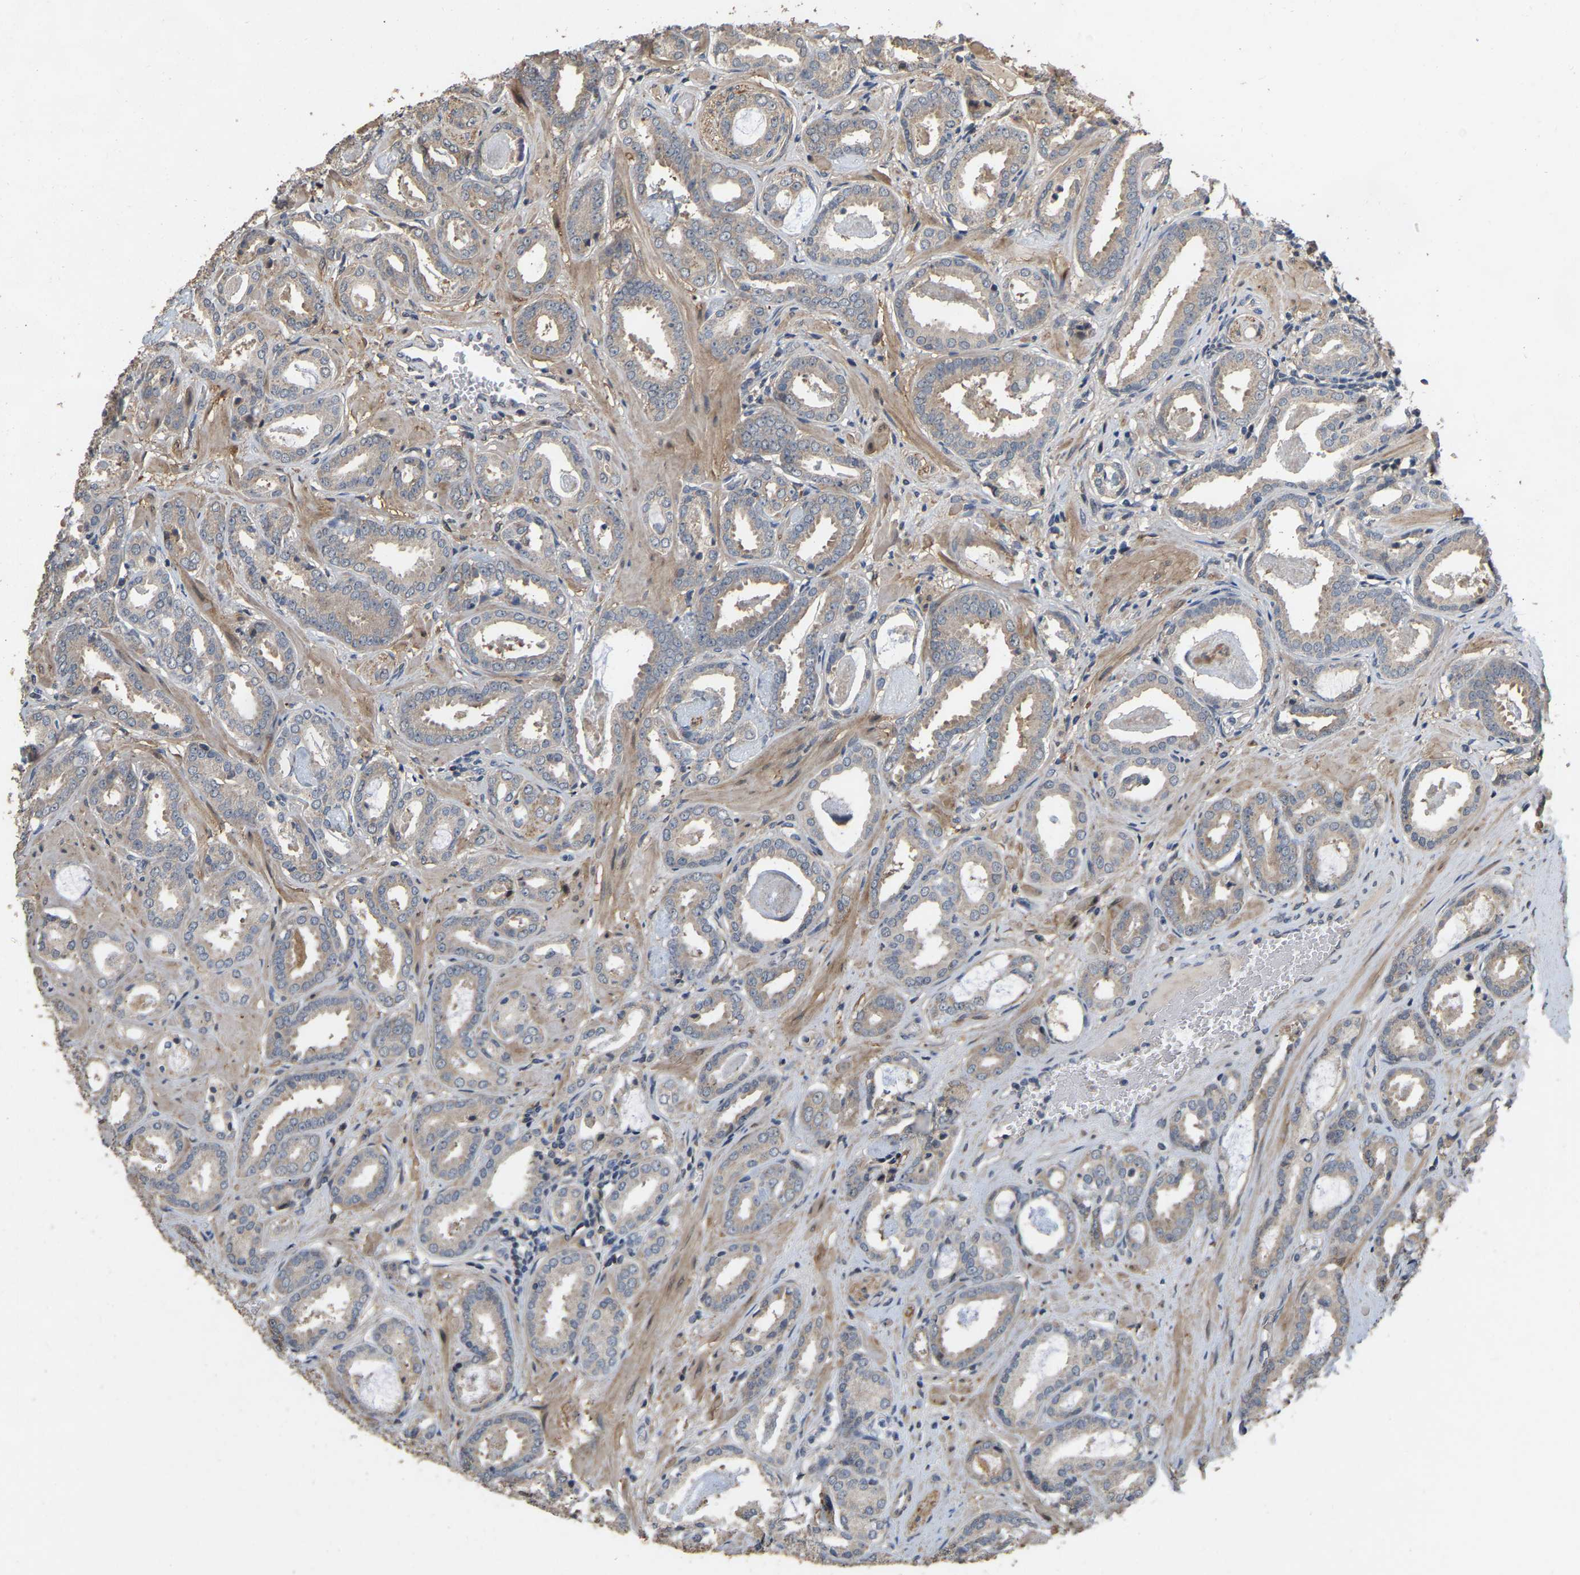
{"staining": {"intensity": "weak", "quantity": "<25%", "location": "cytoplasmic/membranous"}, "tissue": "prostate cancer", "cell_type": "Tumor cells", "image_type": "cancer", "snomed": [{"axis": "morphology", "description": "Adenocarcinoma, Low grade"}, {"axis": "topography", "description": "Prostate"}], "caption": "Immunohistochemistry photomicrograph of human prostate cancer stained for a protein (brown), which demonstrates no expression in tumor cells.", "gene": "NCS1", "patient": {"sex": "male", "age": 53}}